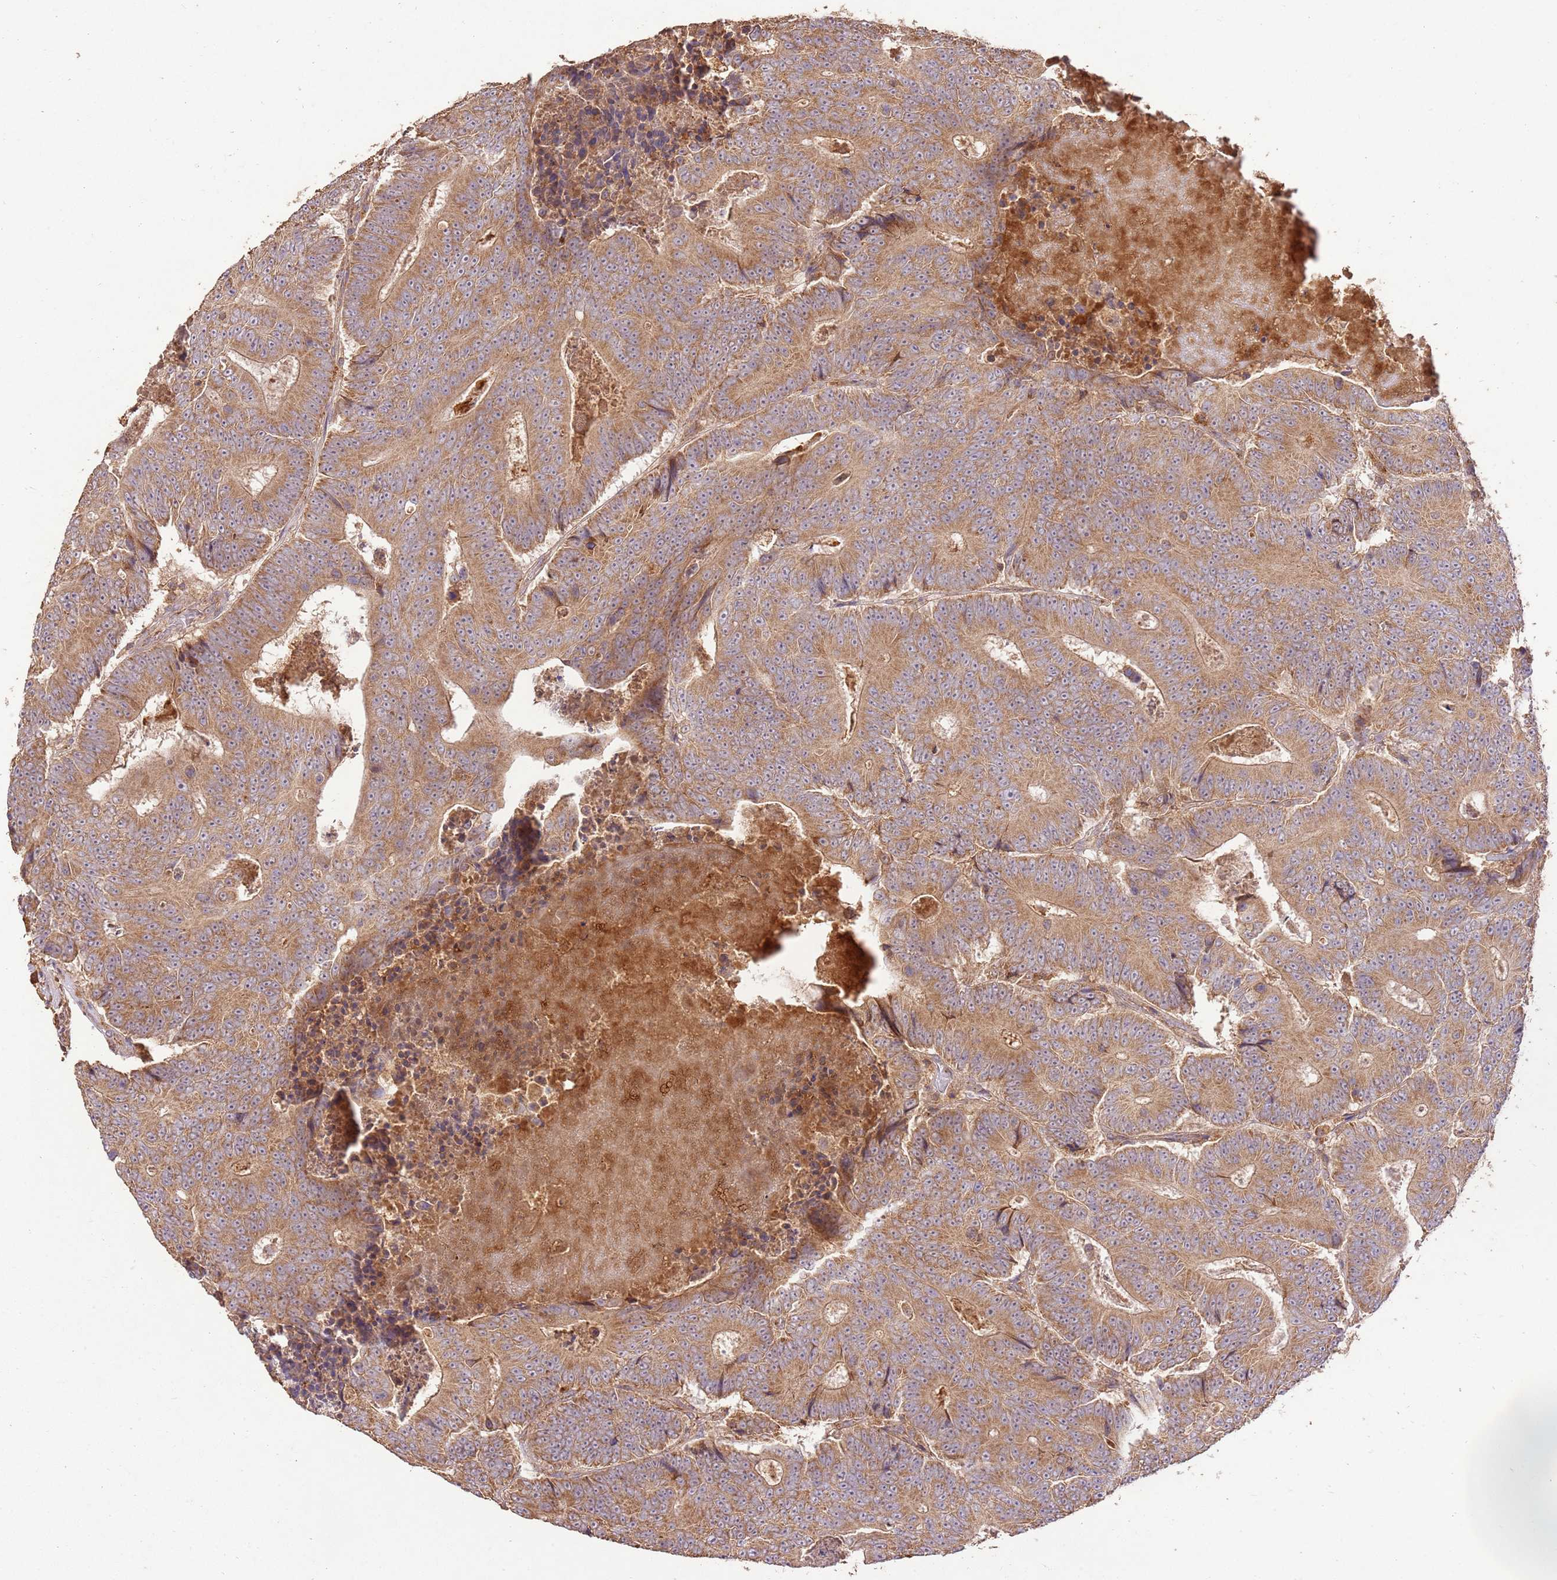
{"staining": {"intensity": "moderate", "quantity": ">75%", "location": "cytoplasmic/membranous"}, "tissue": "colorectal cancer", "cell_type": "Tumor cells", "image_type": "cancer", "snomed": [{"axis": "morphology", "description": "Adenocarcinoma, NOS"}, {"axis": "topography", "description": "Colon"}], "caption": "This image demonstrates colorectal cancer stained with immunohistochemistry (IHC) to label a protein in brown. The cytoplasmic/membranous of tumor cells show moderate positivity for the protein. Nuclei are counter-stained blue.", "gene": "LRRC28", "patient": {"sex": "male", "age": 83}}